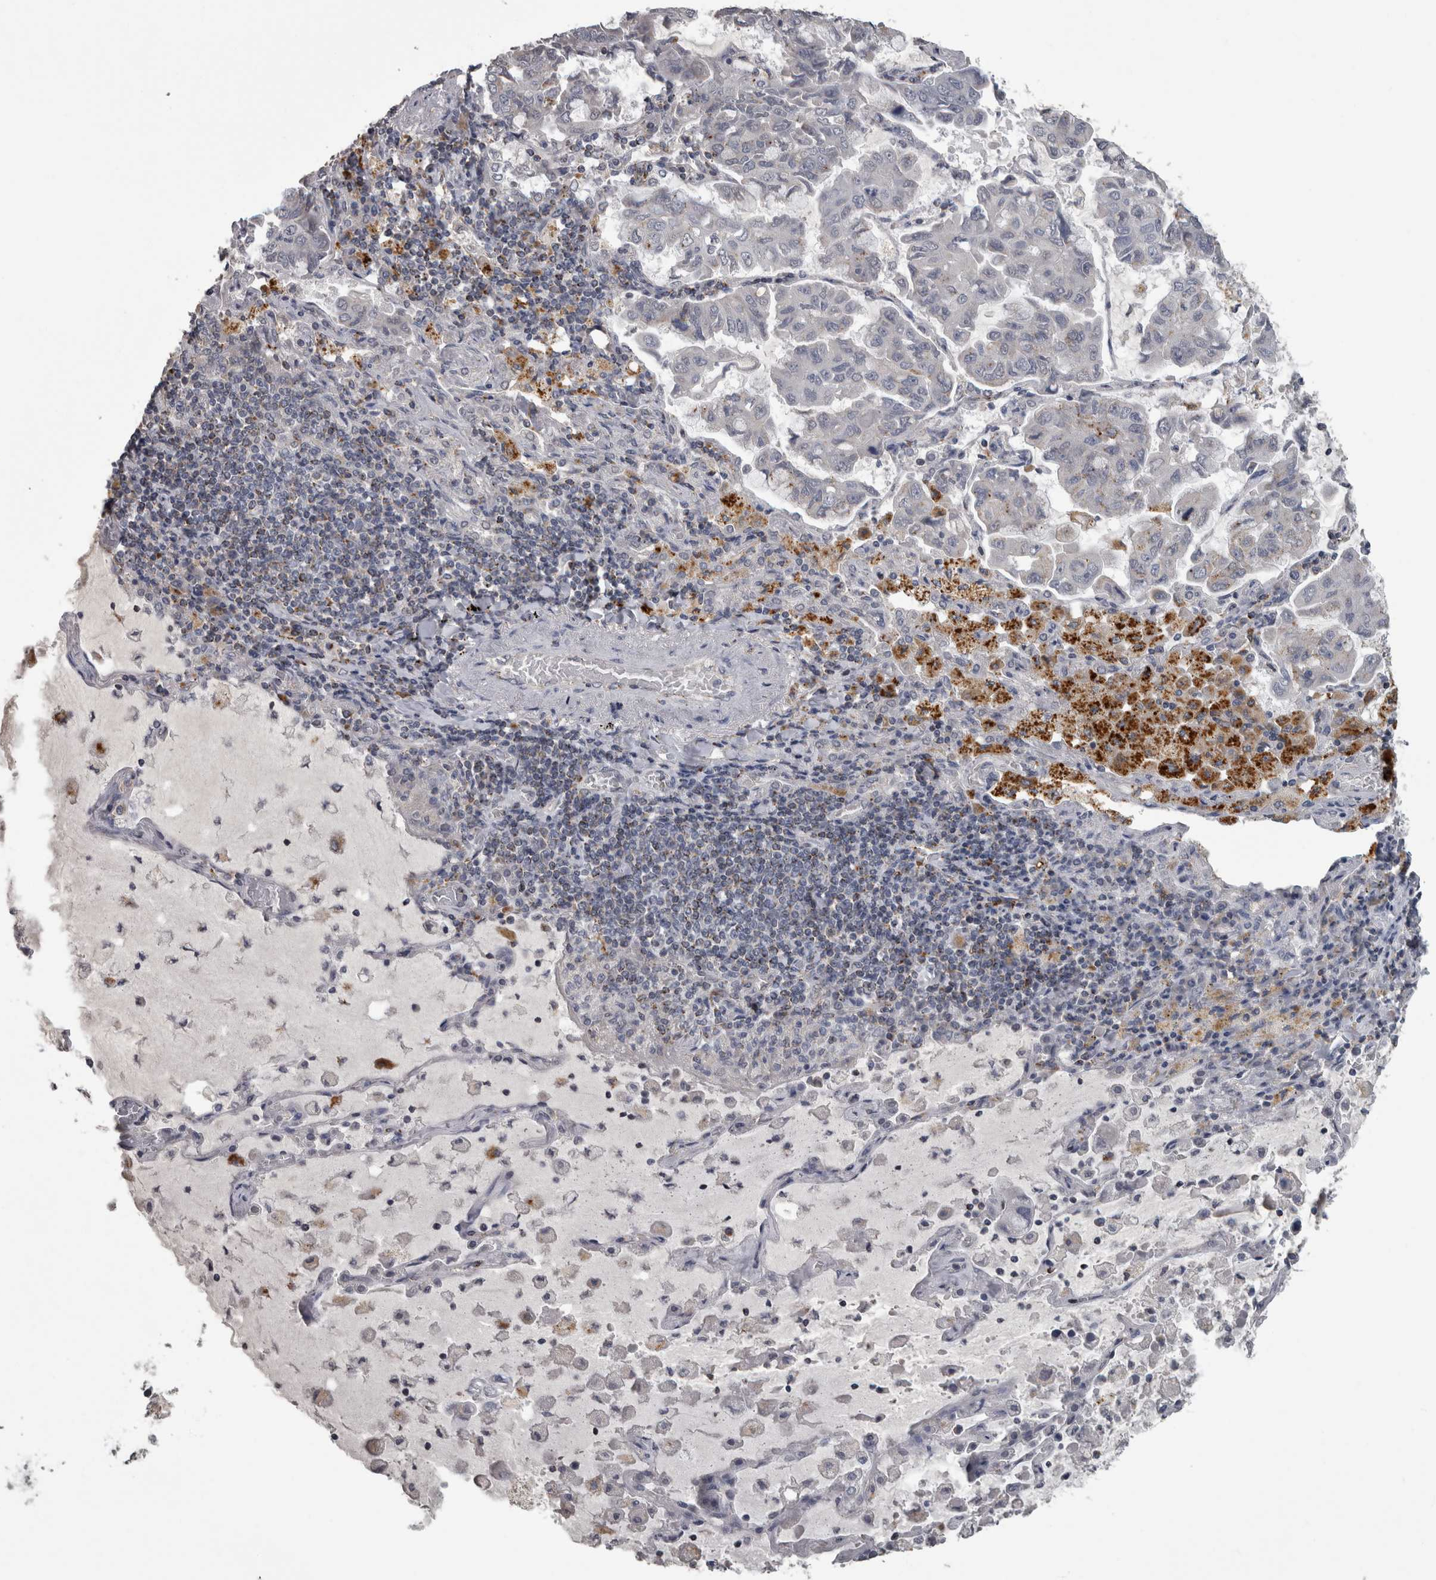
{"staining": {"intensity": "negative", "quantity": "none", "location": "none"}, "tissue": "lung cancer", "cell_type": "Tumor cells", "image_type": "cancer", "snomed": [{"axis": "morphology", "description": "Adenocarcinoma, NOS"}, {"axis": "topography", "description": "Lung"}], "caption": "Photomicrograph shows no protein expression in tumor cells of lung cancer tissue. (IHC, brightfield microscopy, high magnification).", "gene": "NAAA", "patient": {"sex": "male", "age": 64}}